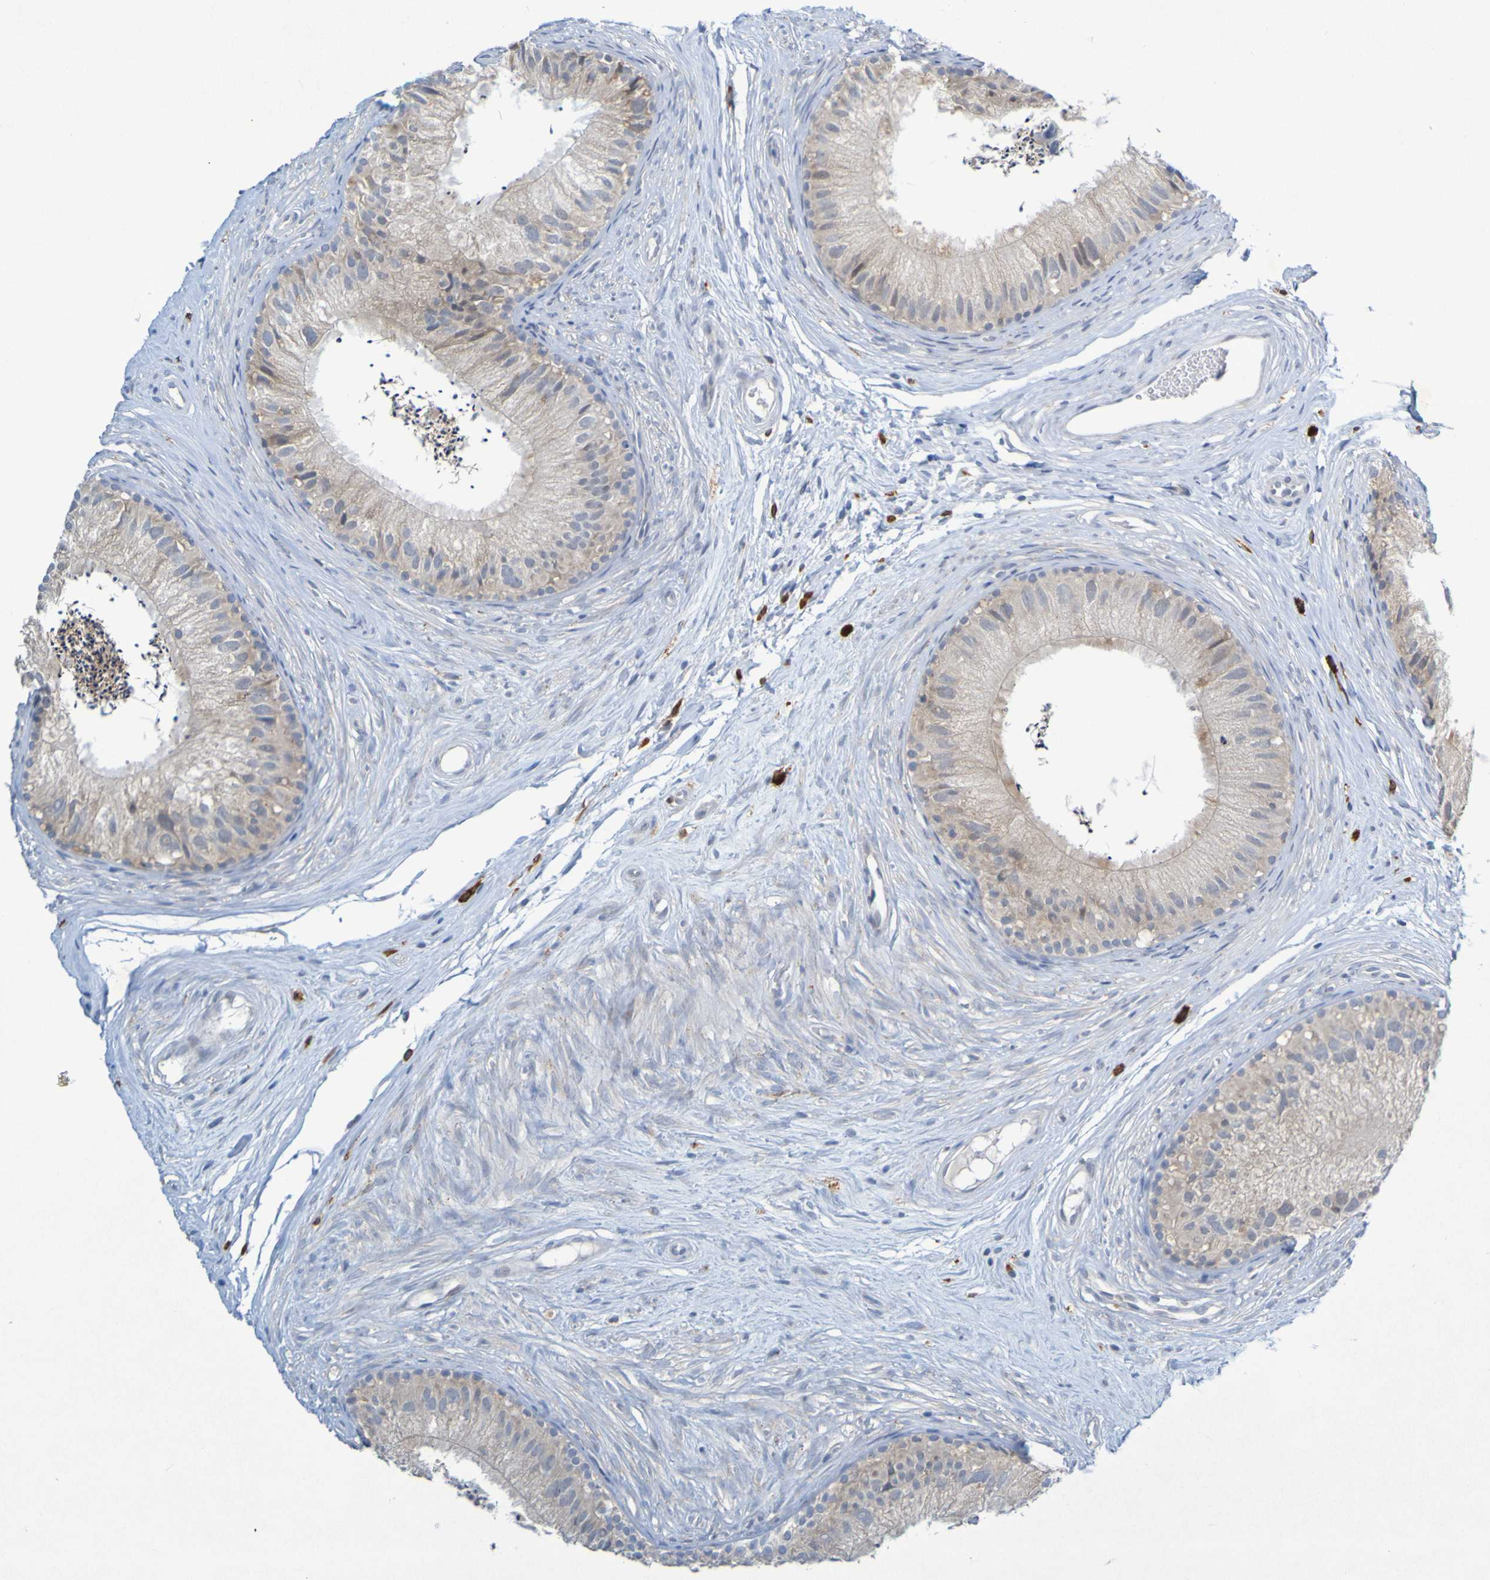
{"staining": {"intensity": "weak", "quantity": "<25%", "location": "cytoplasmic/membranous"}, "tissue": "epididymis", "cell_type": "Glandular cells", "image_type": "normal", "snomed": [{"axis": "morphology", "description": "Normal tissue, NOS"}, {"axis": "topography", "description": "Epididymis"}], "caption": "Immunohistochemical staining of unremarkable epididymis demonstrates no significant expression in glandular cells.", "gene": "LILRB5", "patient": {"sex": "male", "age": 56}}